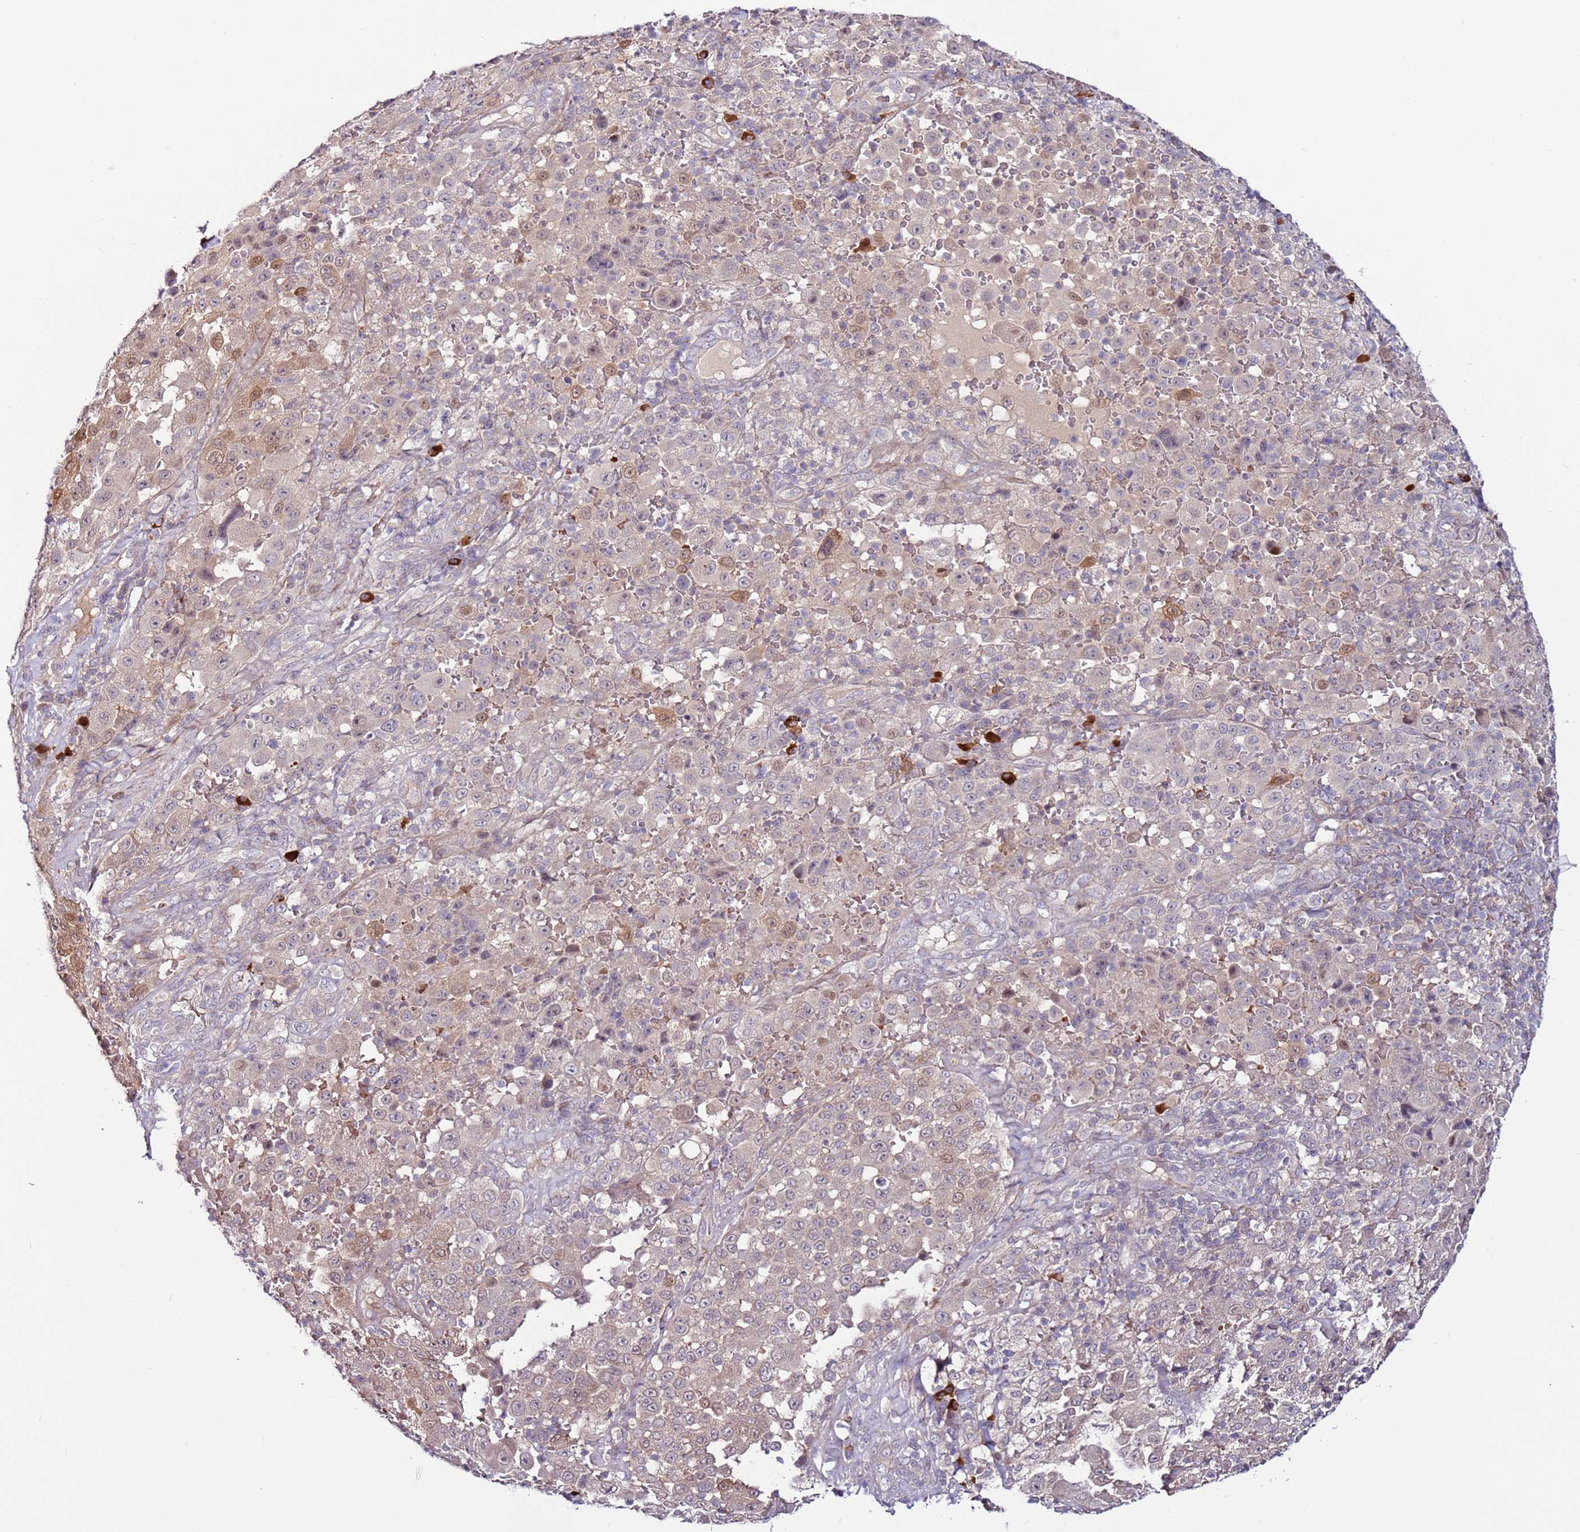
{"staining": {"intensity": "negative", "quantity": "none", "location": "none"}, "tissue": "melanoma", "cell_type": "Tumor cells", "image_type": "cancer", "snomed": [{"axis": "morphology", "description": "Malignant melanoma, Metastatic site"}, {"axis": "topography", "description": "Lymph node"}], "caption": "A micrograph of human melanoma is negative for staining in tumor cells.", "gene": "MTG2", "patient": {"sex": "male", "age": 62}}